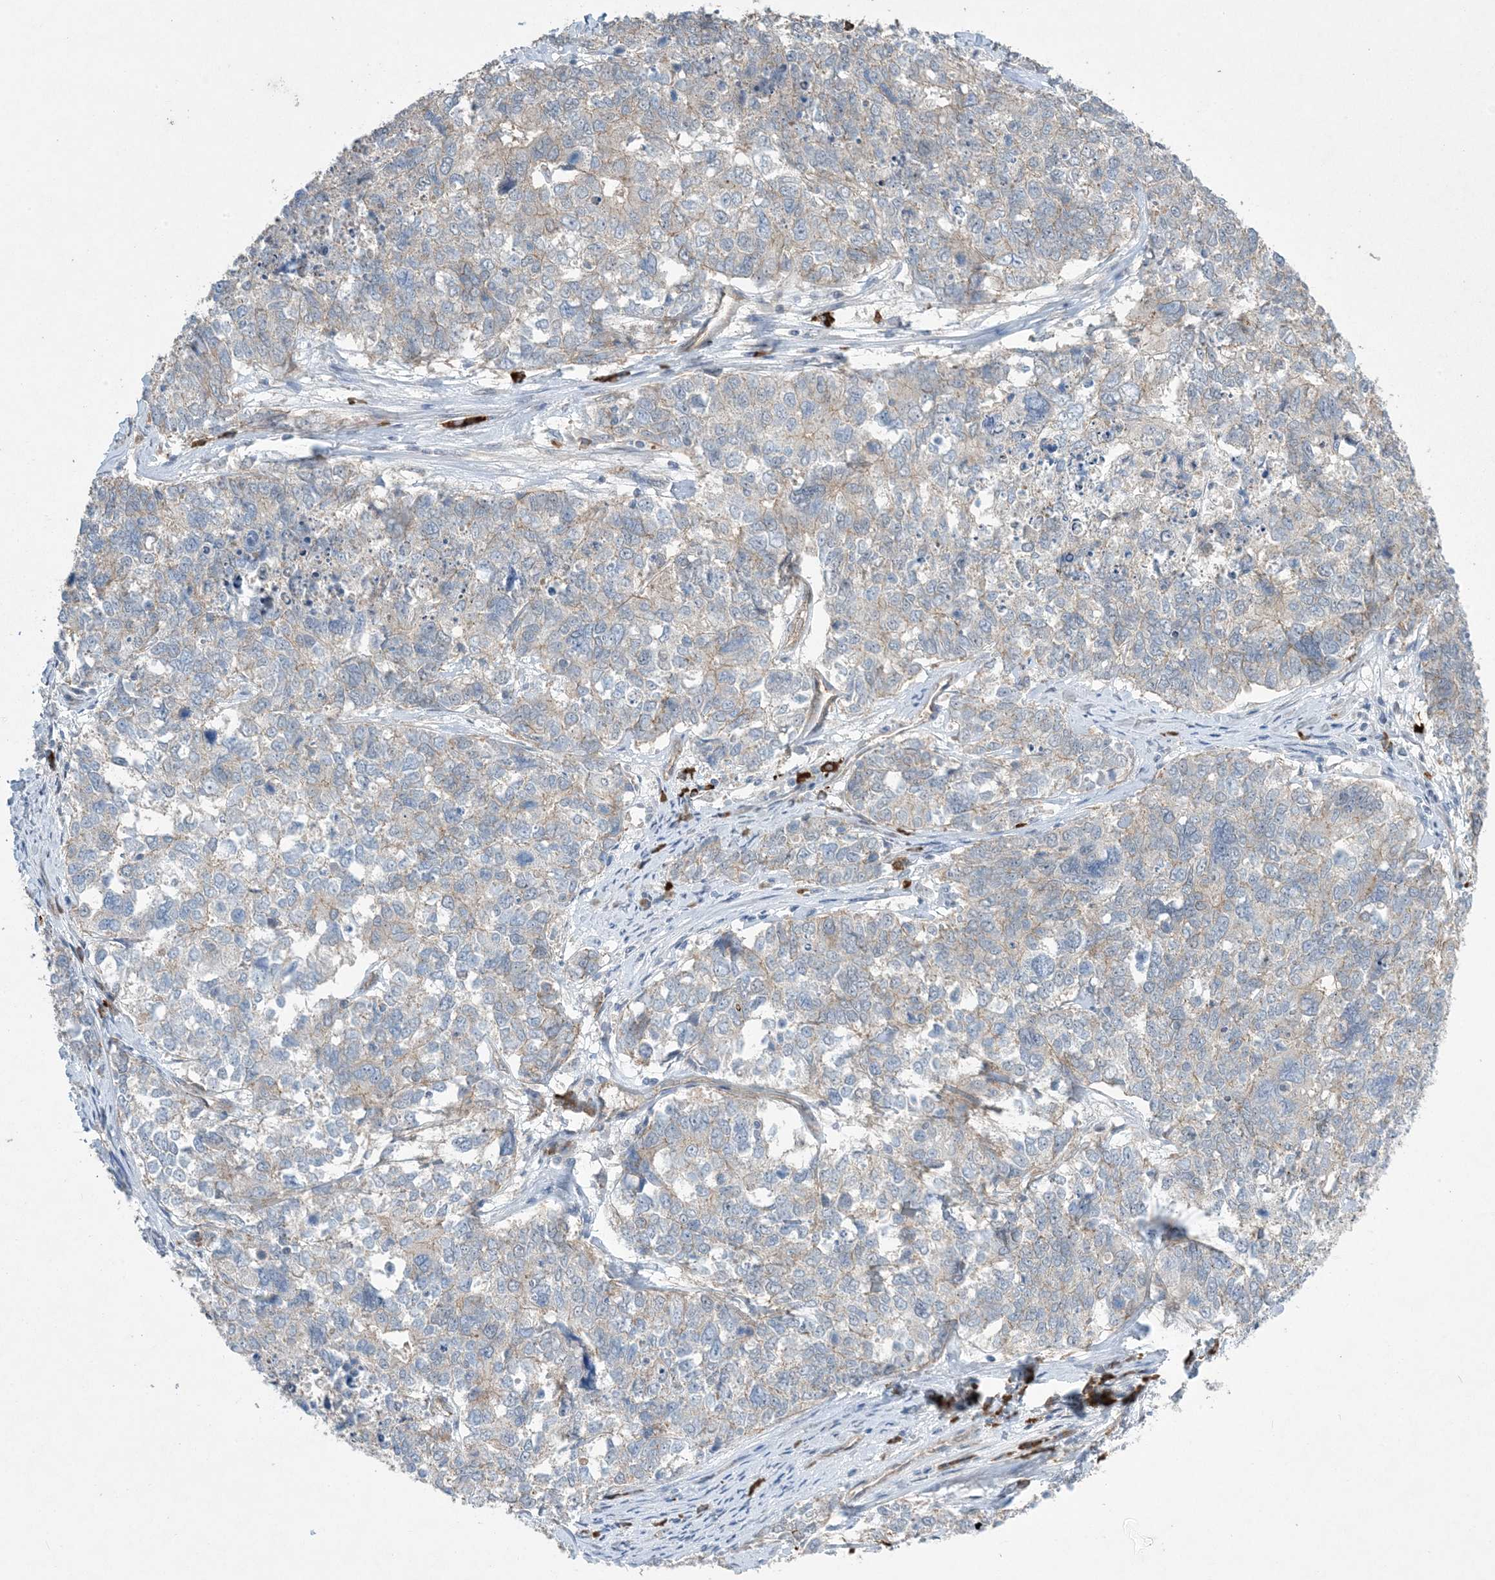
{"staining": {"intensity": "negative", "quantity": "none", "location": "none"}, "tissue": "cervical cancer", "cell_type": "Tumor cells", "image_type": "cancer", "snomed": [{"axis": "morphology", "description": "Squamous cell carcinoma, NOS"}, {"axis": "topography", "description": "Cervix"}], "caption": "Immunohistochemical staining of human cervical cancer (squamous cell carcinoma) demonstrates no significant positivity in tumor cells.", "gene": "AOC1", "patient": {"sex": "female", "age": 63}}